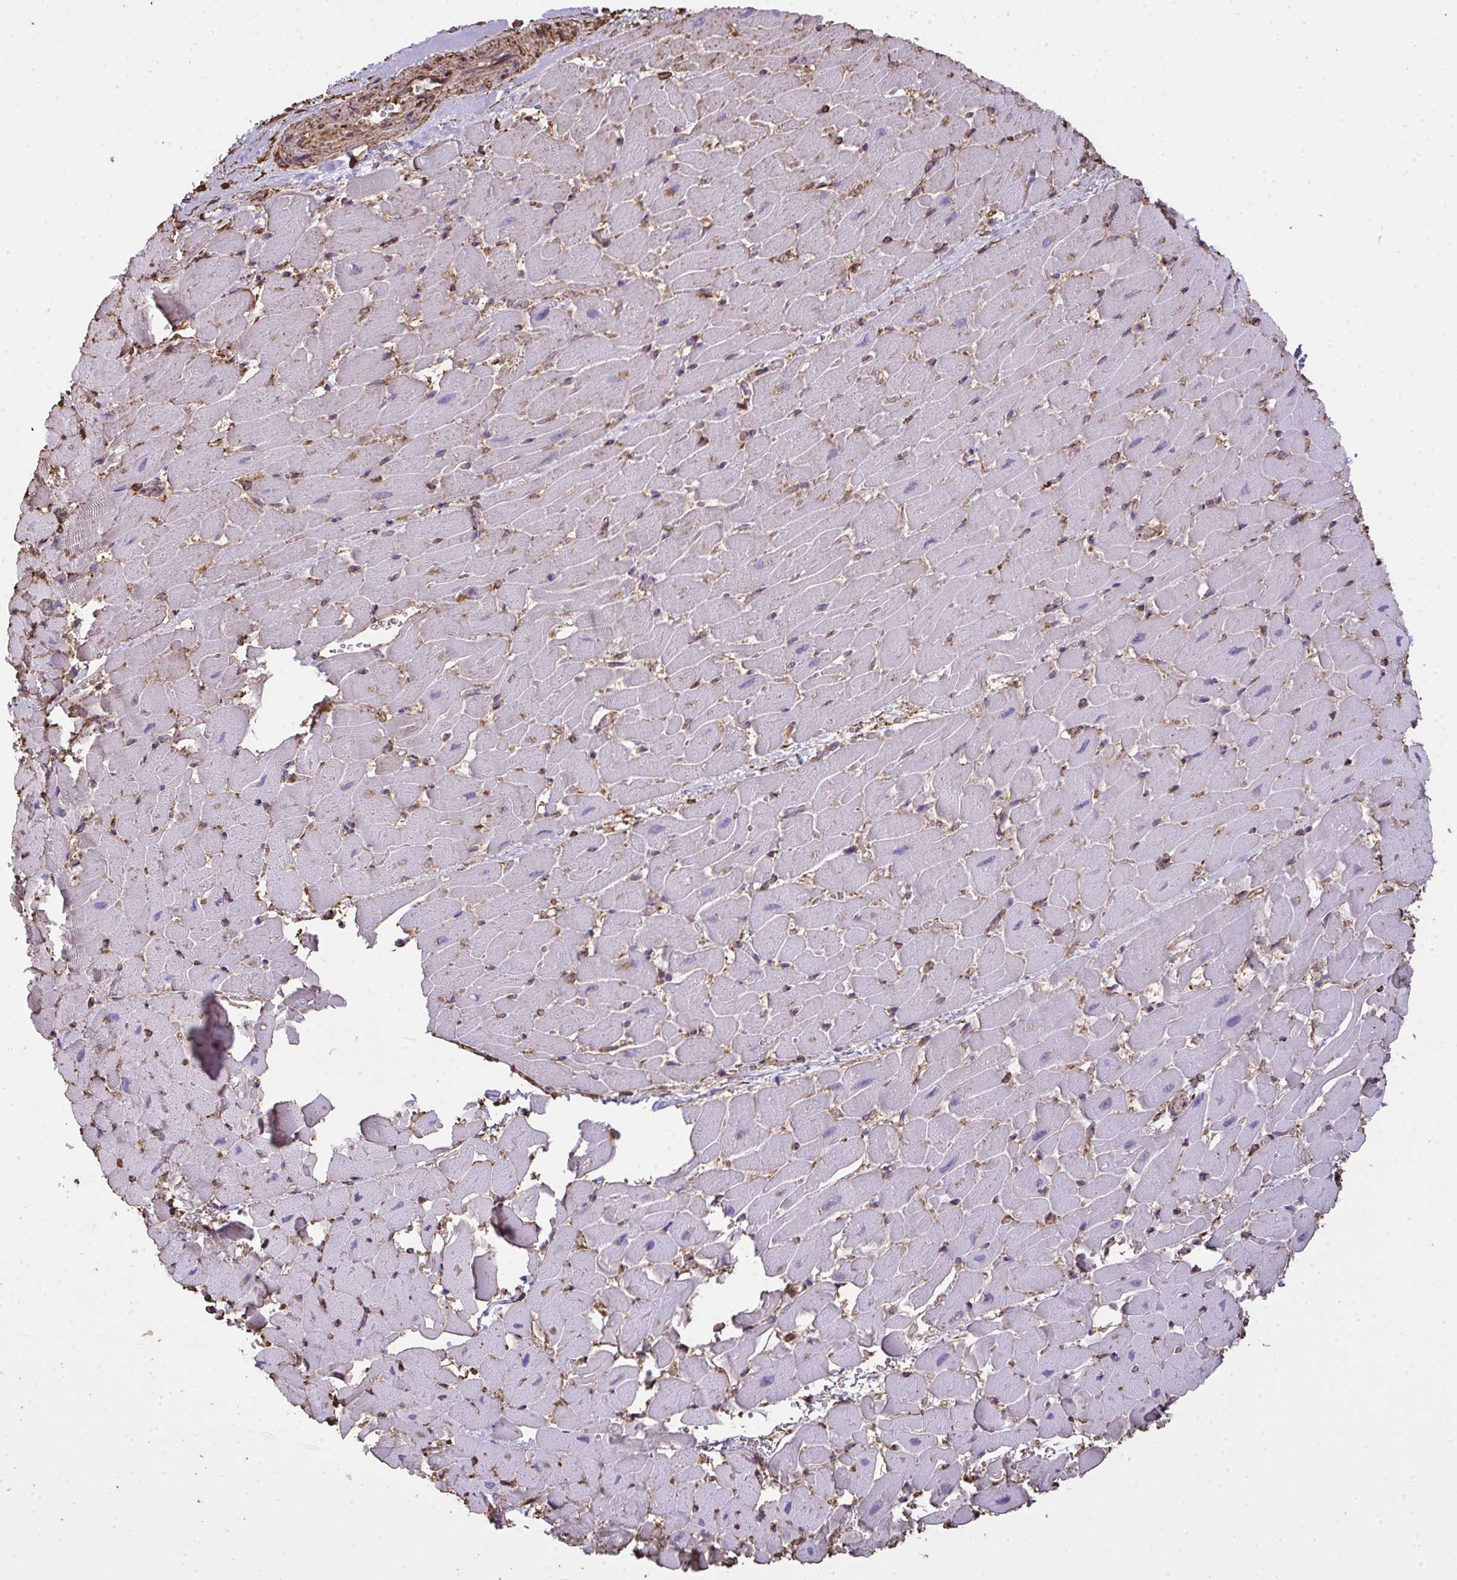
{"staining": {"intensity": "negative", "quantity": "none", "location": "none"}, "tissue": "heart muscle", "cell_type": "Cardiomyocytes", "image_type": "normal", "snomed": [{"axis": "morphology", "description": "Normal tissue, NOS"}, {"axis": "topography", "description": "Heart"}], "caption": "An immunohistochemistry (IHC) photomicrograph of benign heart muscle is shown. There is no staining in cardiomyocytes of heart muscle.", "gene": "ANXA5", "patient": {"sex": "male", "age": 37}}